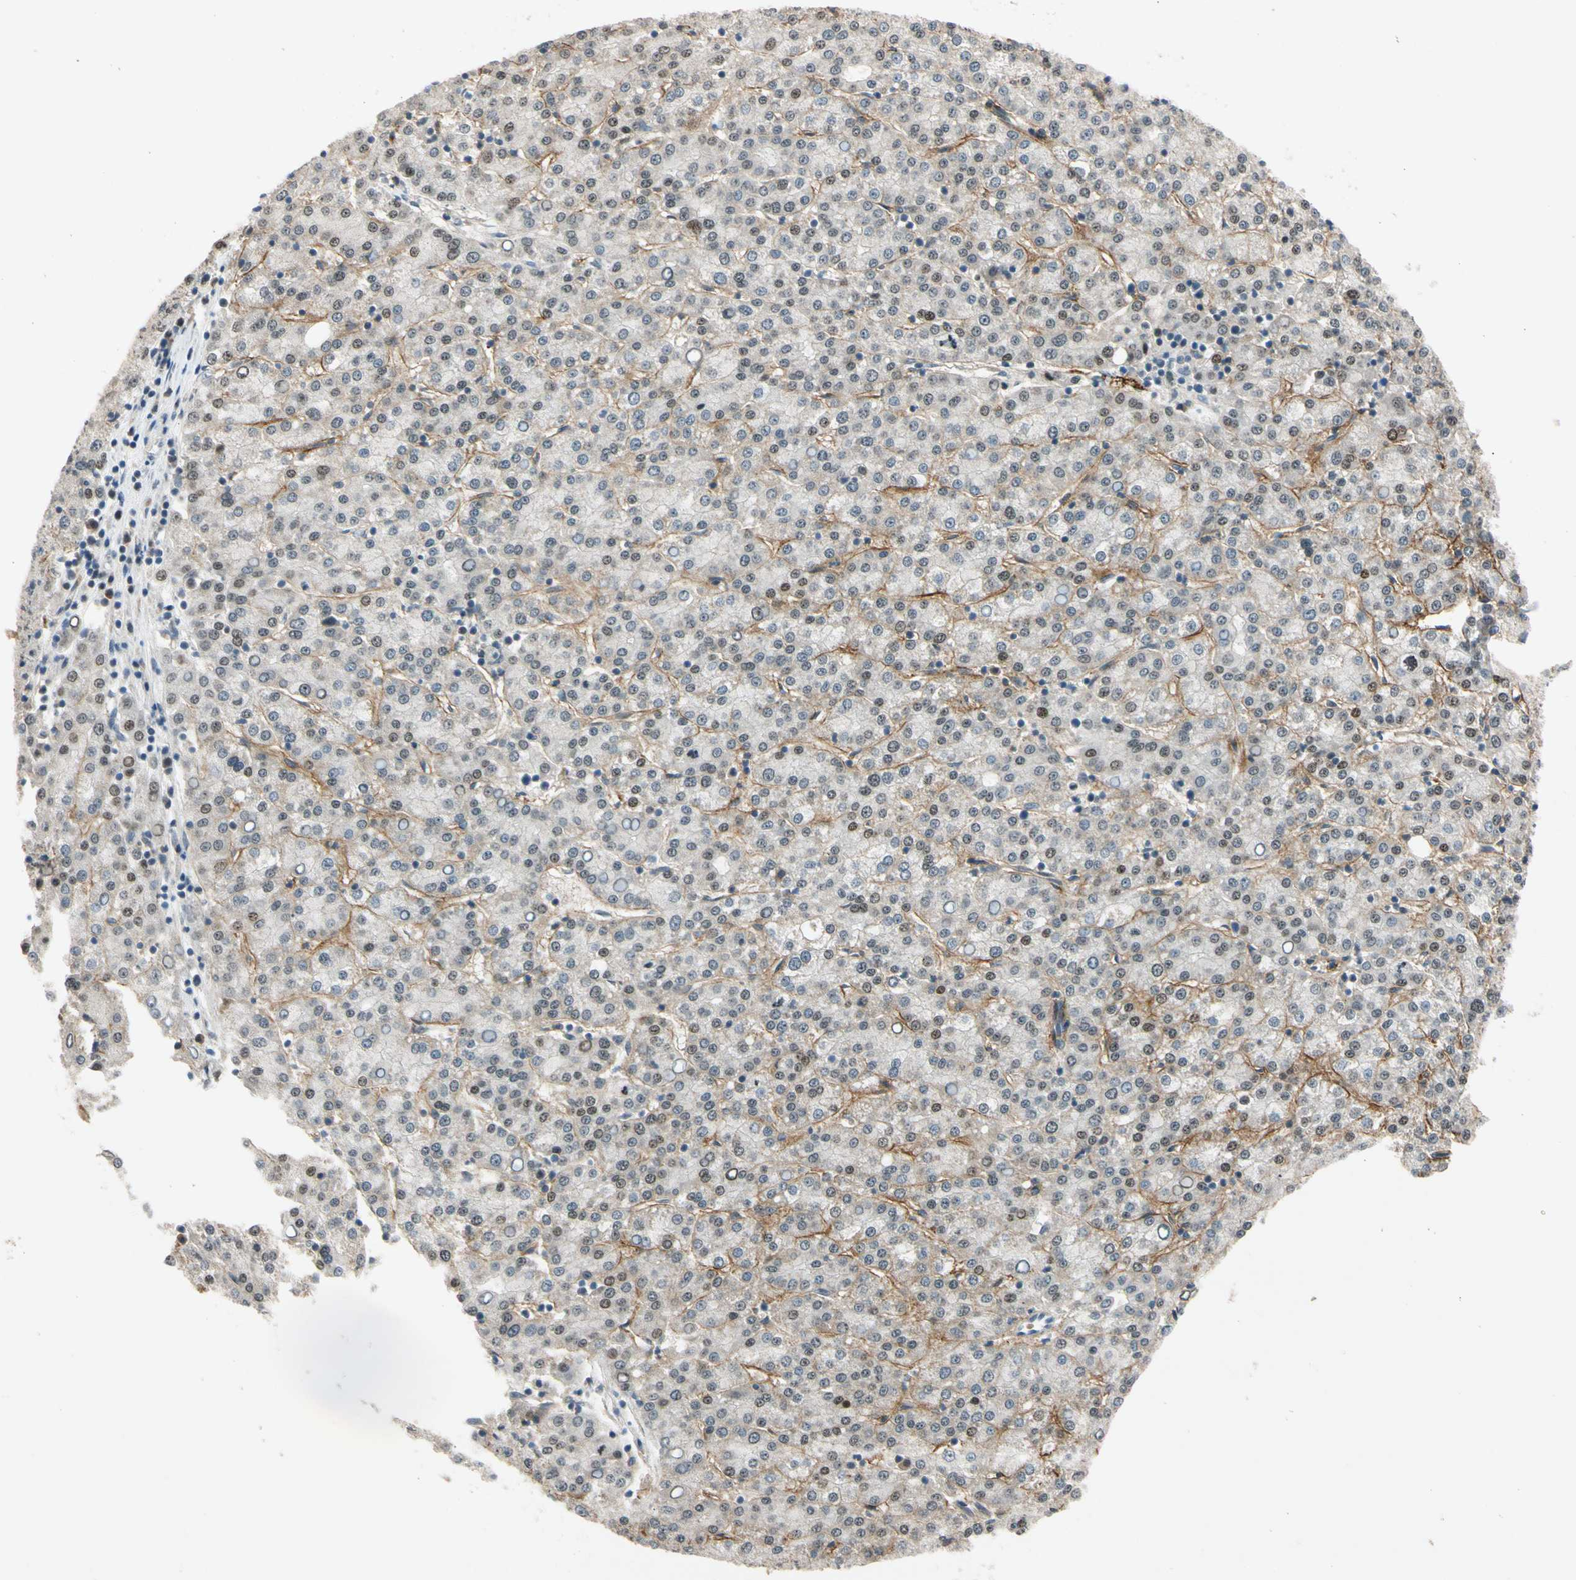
{"staining": {"intensity": "weak", "quantity": "<25%", "location": "nuclear"}, "tissue": "liver cancer", "cell_type": "Tumor cells", "image_type": "cancer", "snomed": [{"axis": "morphology", "description": "Carcinoma, Hepatocellular, NOS"}, {"axis": "topography", "description": "Liver"}], "caption": "The immunohistochemistry (IHC) micrograph has no significant expression in tumor cells of liver cancer tissue.", "gene": "RIOX2", "patient": {"sex": "female", "age": 58}}